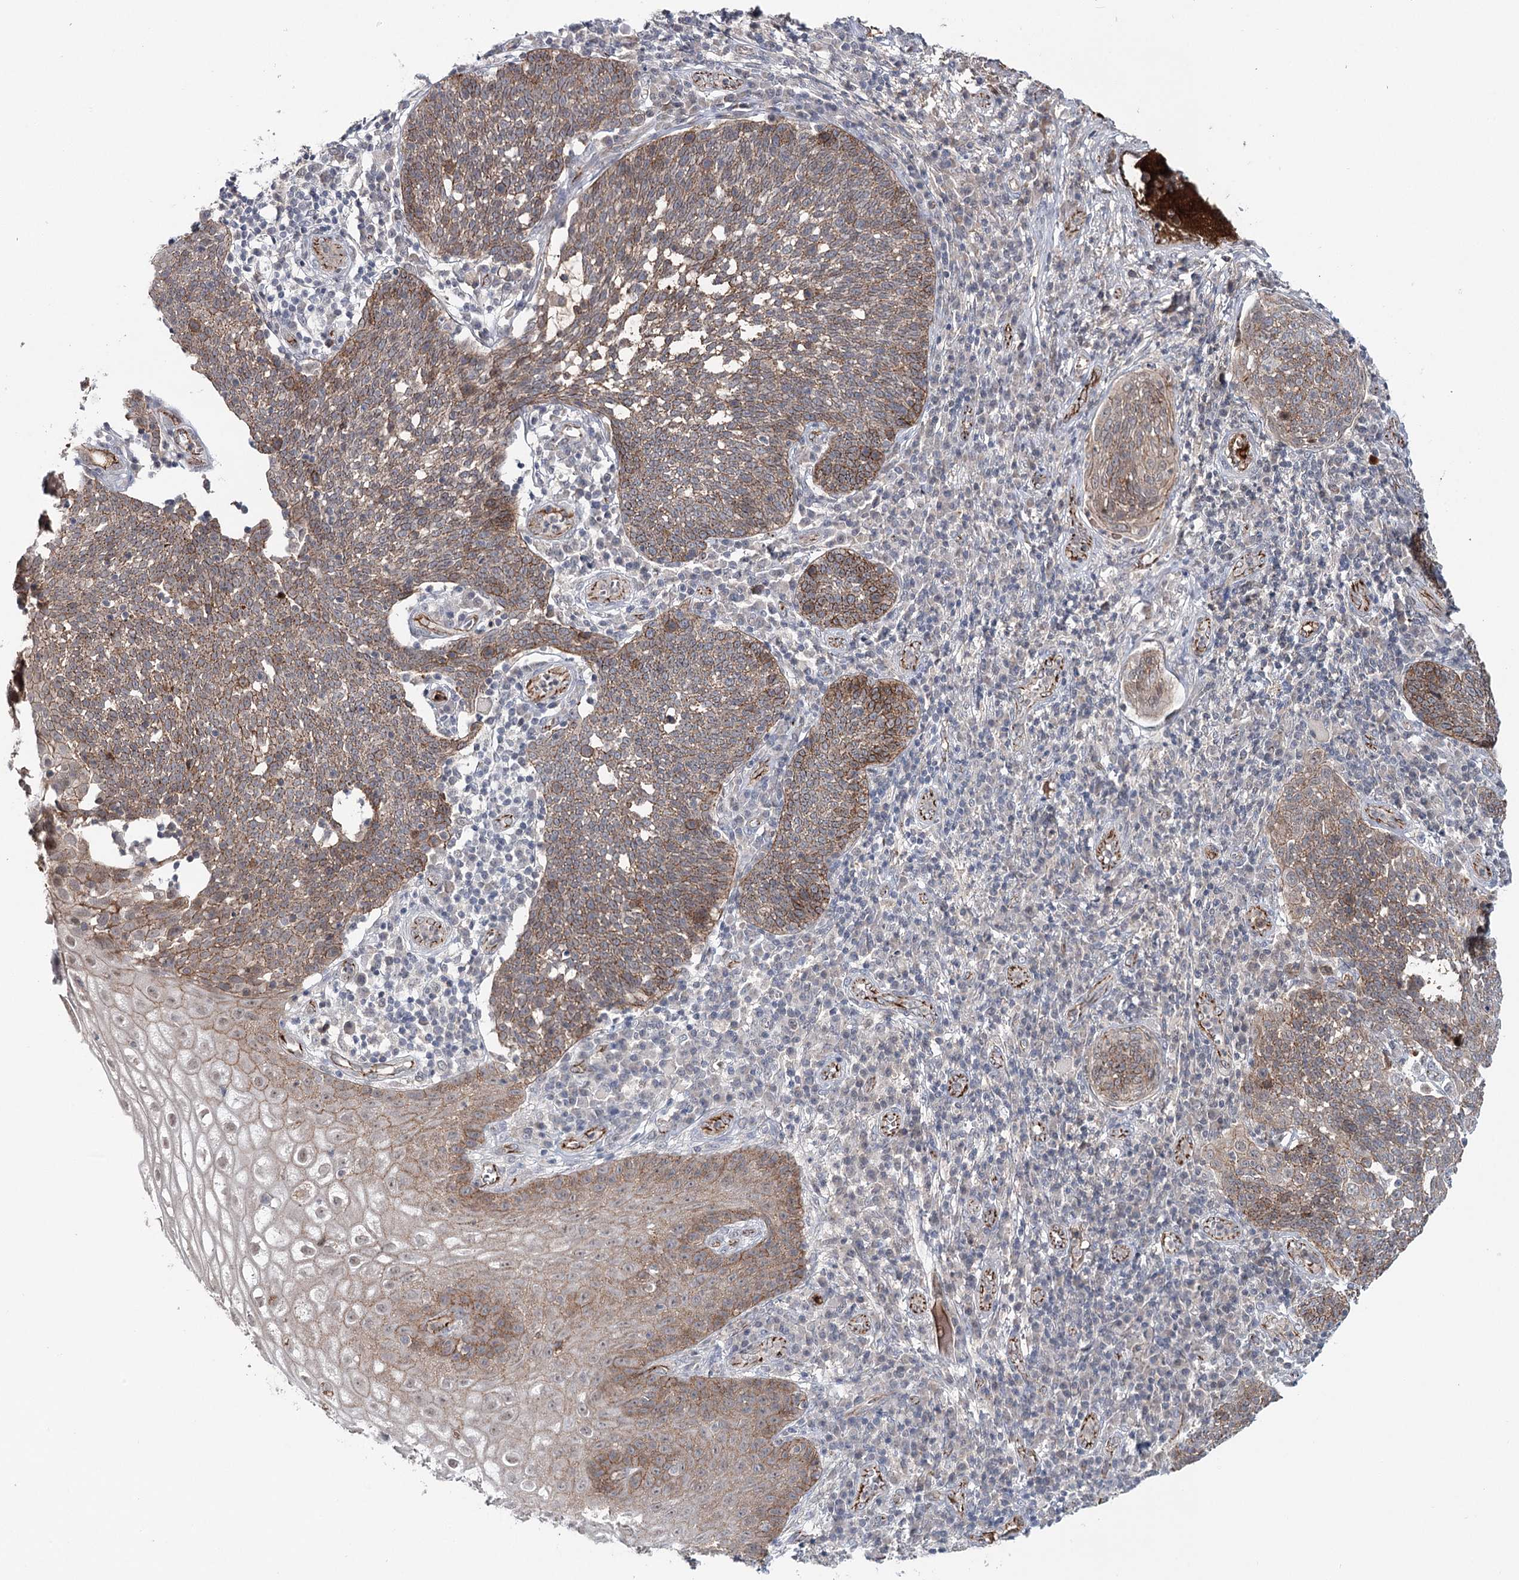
{"staining": {"intensity": "moderate", "quantity": ">75%", "location": "cytoplasmic/membranous"}, "tissue": "cervical cancer", "cell_type": "Tumor cells", "image_type": "cancer", "snomed": [{"axis": "morphology", "description": "Squamous cell carcinoma, NOS"}, {"axis": "topography", "description": "Cervix"}], "caption": "Cervical squamous cell carcinoma stained with DAB (3,3'-diaminobenzidine) IHC demonstrates medium levels of moderate cytoplasmic/membranous staining in about >75% of tumor cells.", "gene": "PKP4", "patient": {"sex": "female", "age": 34}}